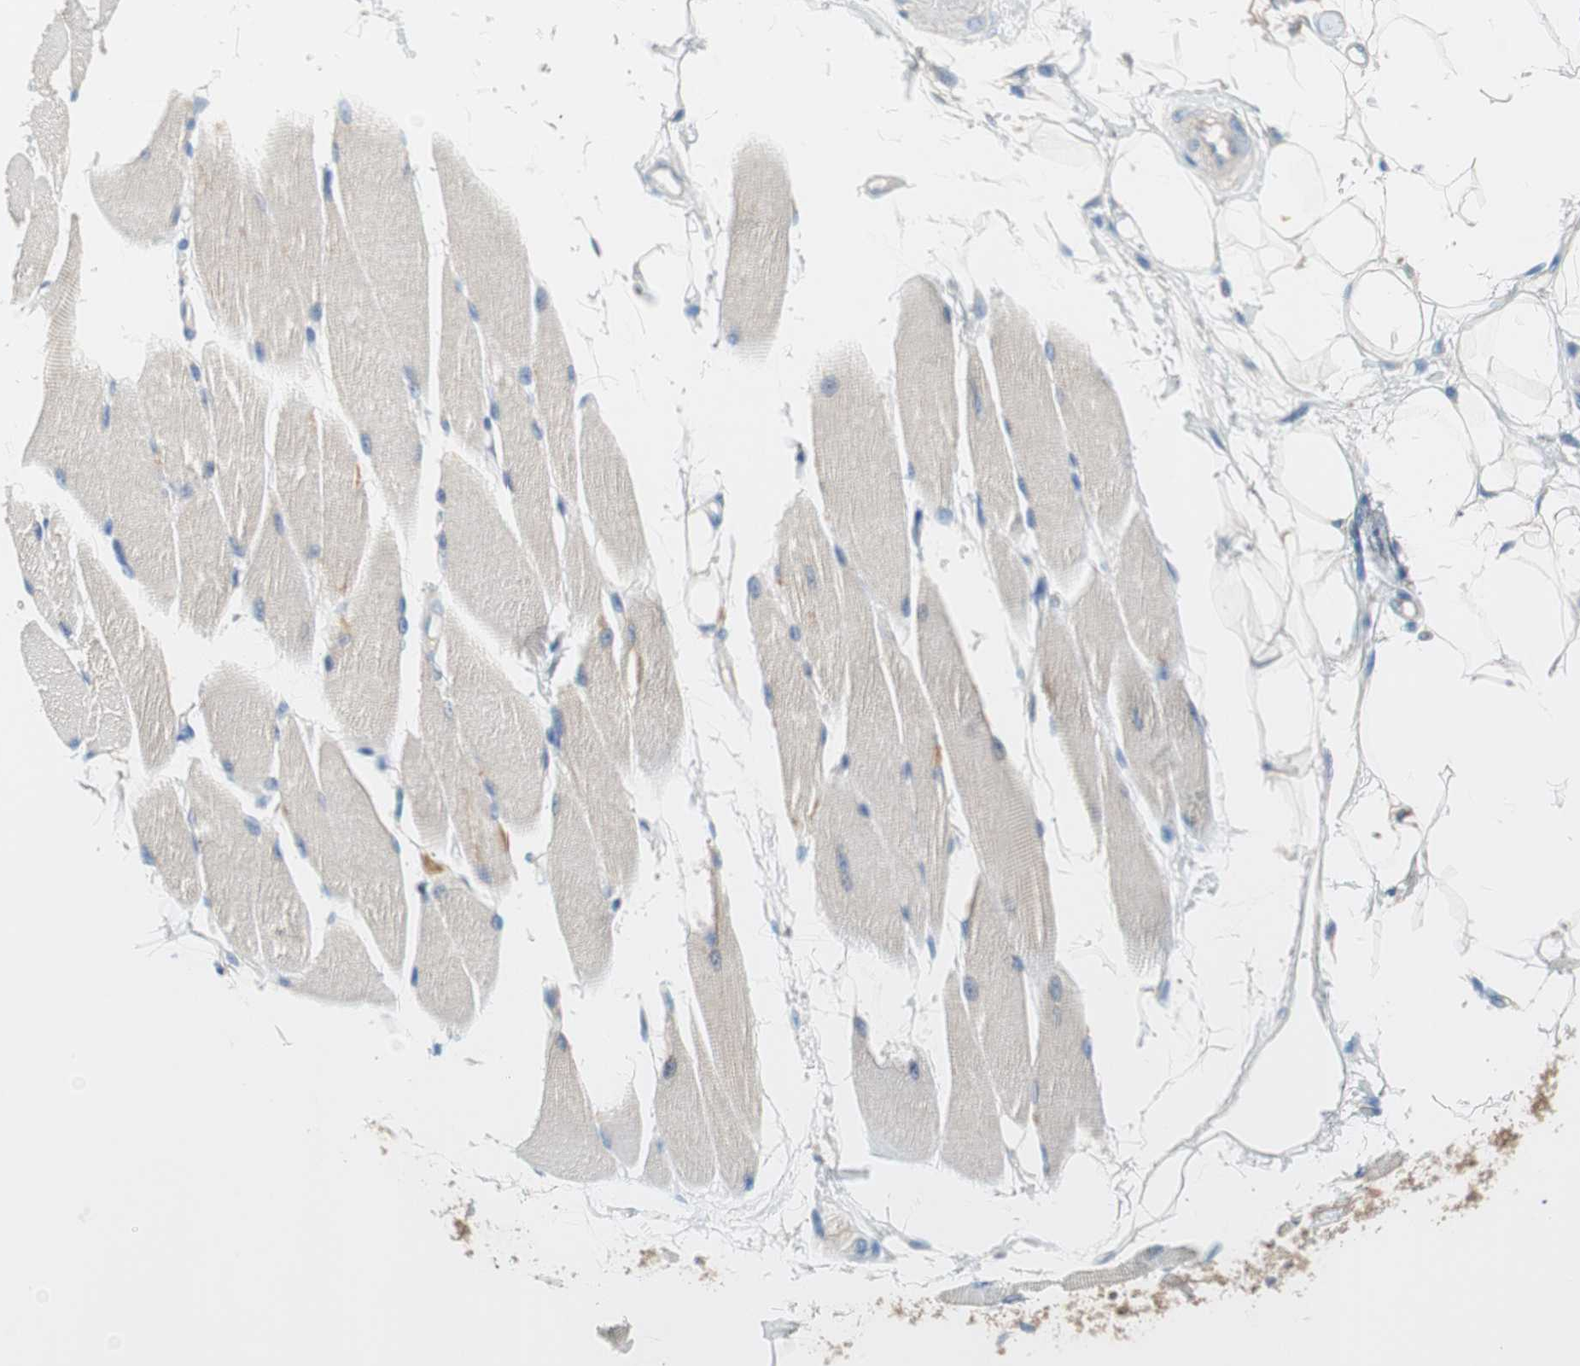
{"staining": {"intensity": "negative", "quantity": "none", "location": "none"}, "tissue": "skeletal muscle", "cell_type": "Myocytes", "image_type": "normal", "snomed": [{"axis": "morphology", "description": "Normal tissue, NOS"}, {"axis": "topography", "description": "Skeletal muscle"}, {"axis": "topography", "description": "Peripheral nerve tissue"}], "caption": "Immunohistochemistry image of normal skeletal muscle stained for a protein (brown), which demonstrates no staining in myocytes.", "gene": "GLUL", "patient": {"sex": "female", "age": 84}}